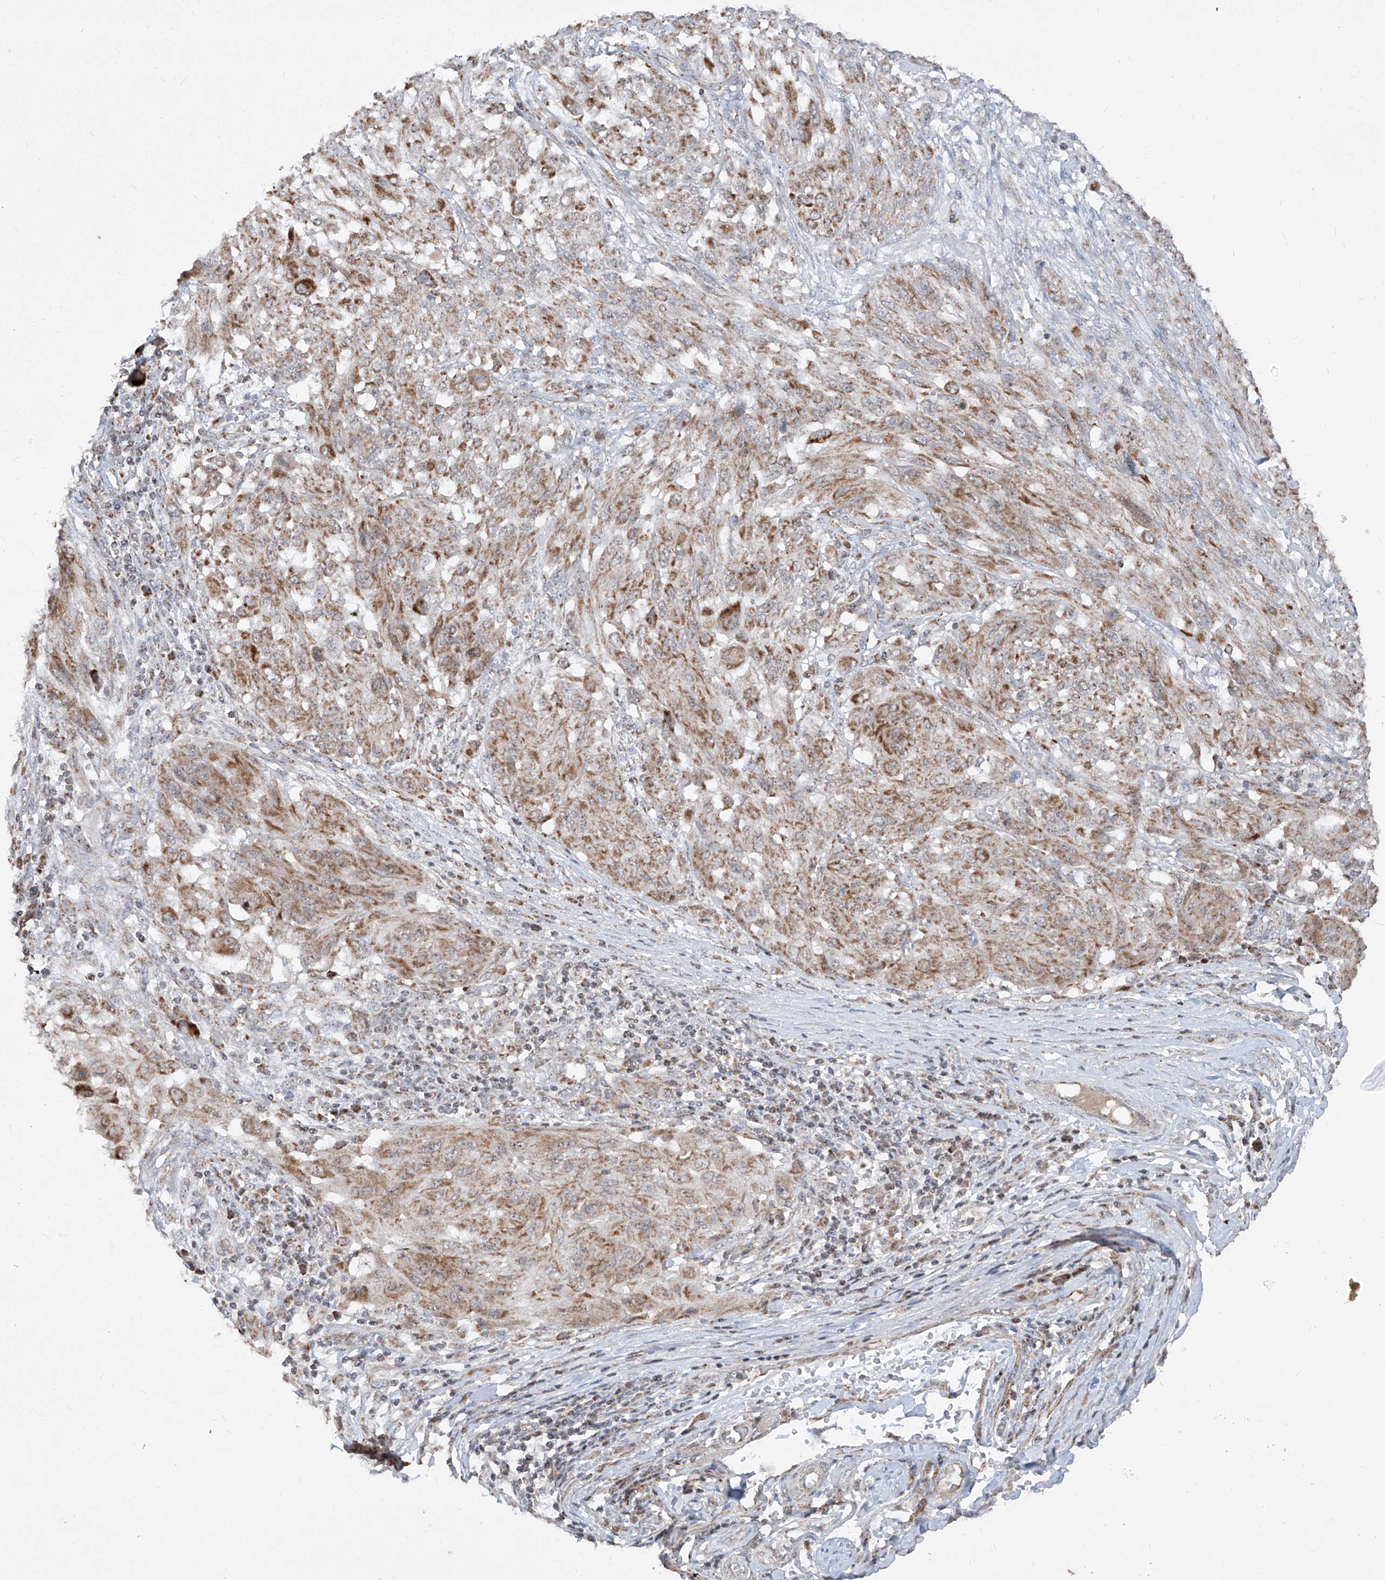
{"staining": {"intensity": "moderate", "quantity": ">75%", "location": "cytoplasmic/membranous"}, "tissue": "melanoma", "cell_type": "Tumor cells", "image_type": "cancer", "snomed": [{"axis": "morphology", "description": "Malignant melanoma, NOS"}, {"axis": "topography", "description": "Skin"}], "caption": "Human melanoma stained with a protein marker reveals moderate staining in tumor cells.", "gene": "NDUFB3", "patient": {"sex": "female", "age": 91}}